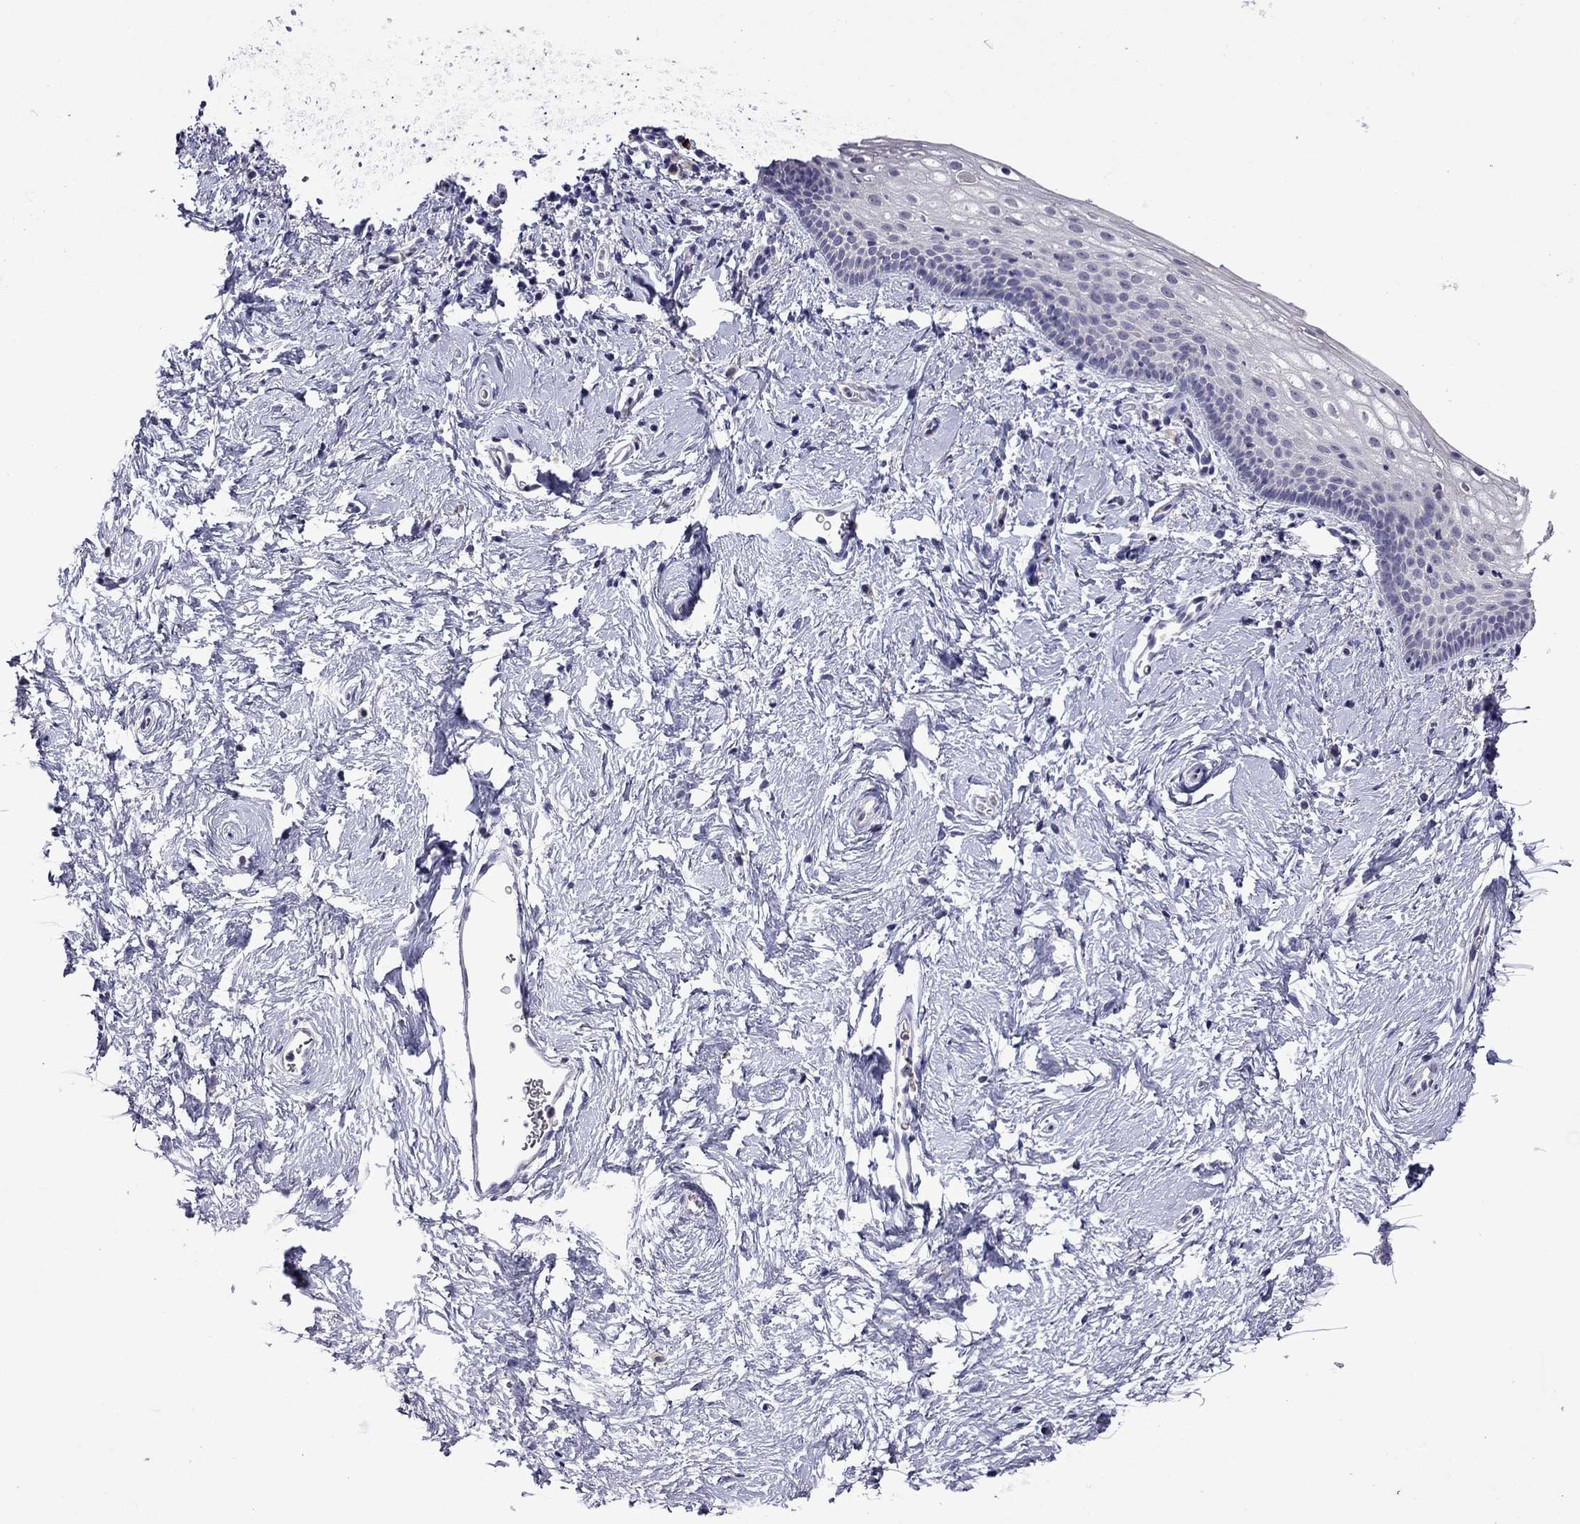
{"staining": {"intensity": "negative", "quantity": "none", "location": "none"}, "tissue": "vagina", "cell_type": "Squamous epithelial cells", "image_type": "normal", "snomed": [{"axis": "morphology", "description": "Normal tissue, NOS"}, {"axis": "topography", "description": "Vagina"}], "caption": "Image shows no protein expression in squamous epithelial cells of unremarkable vagina. The staining is performed using DAB brown chromogen with nuclei counter-stained in using hematoxylin.", "gene": "STAR", "patient": {"sex": "female", "age": 61}}